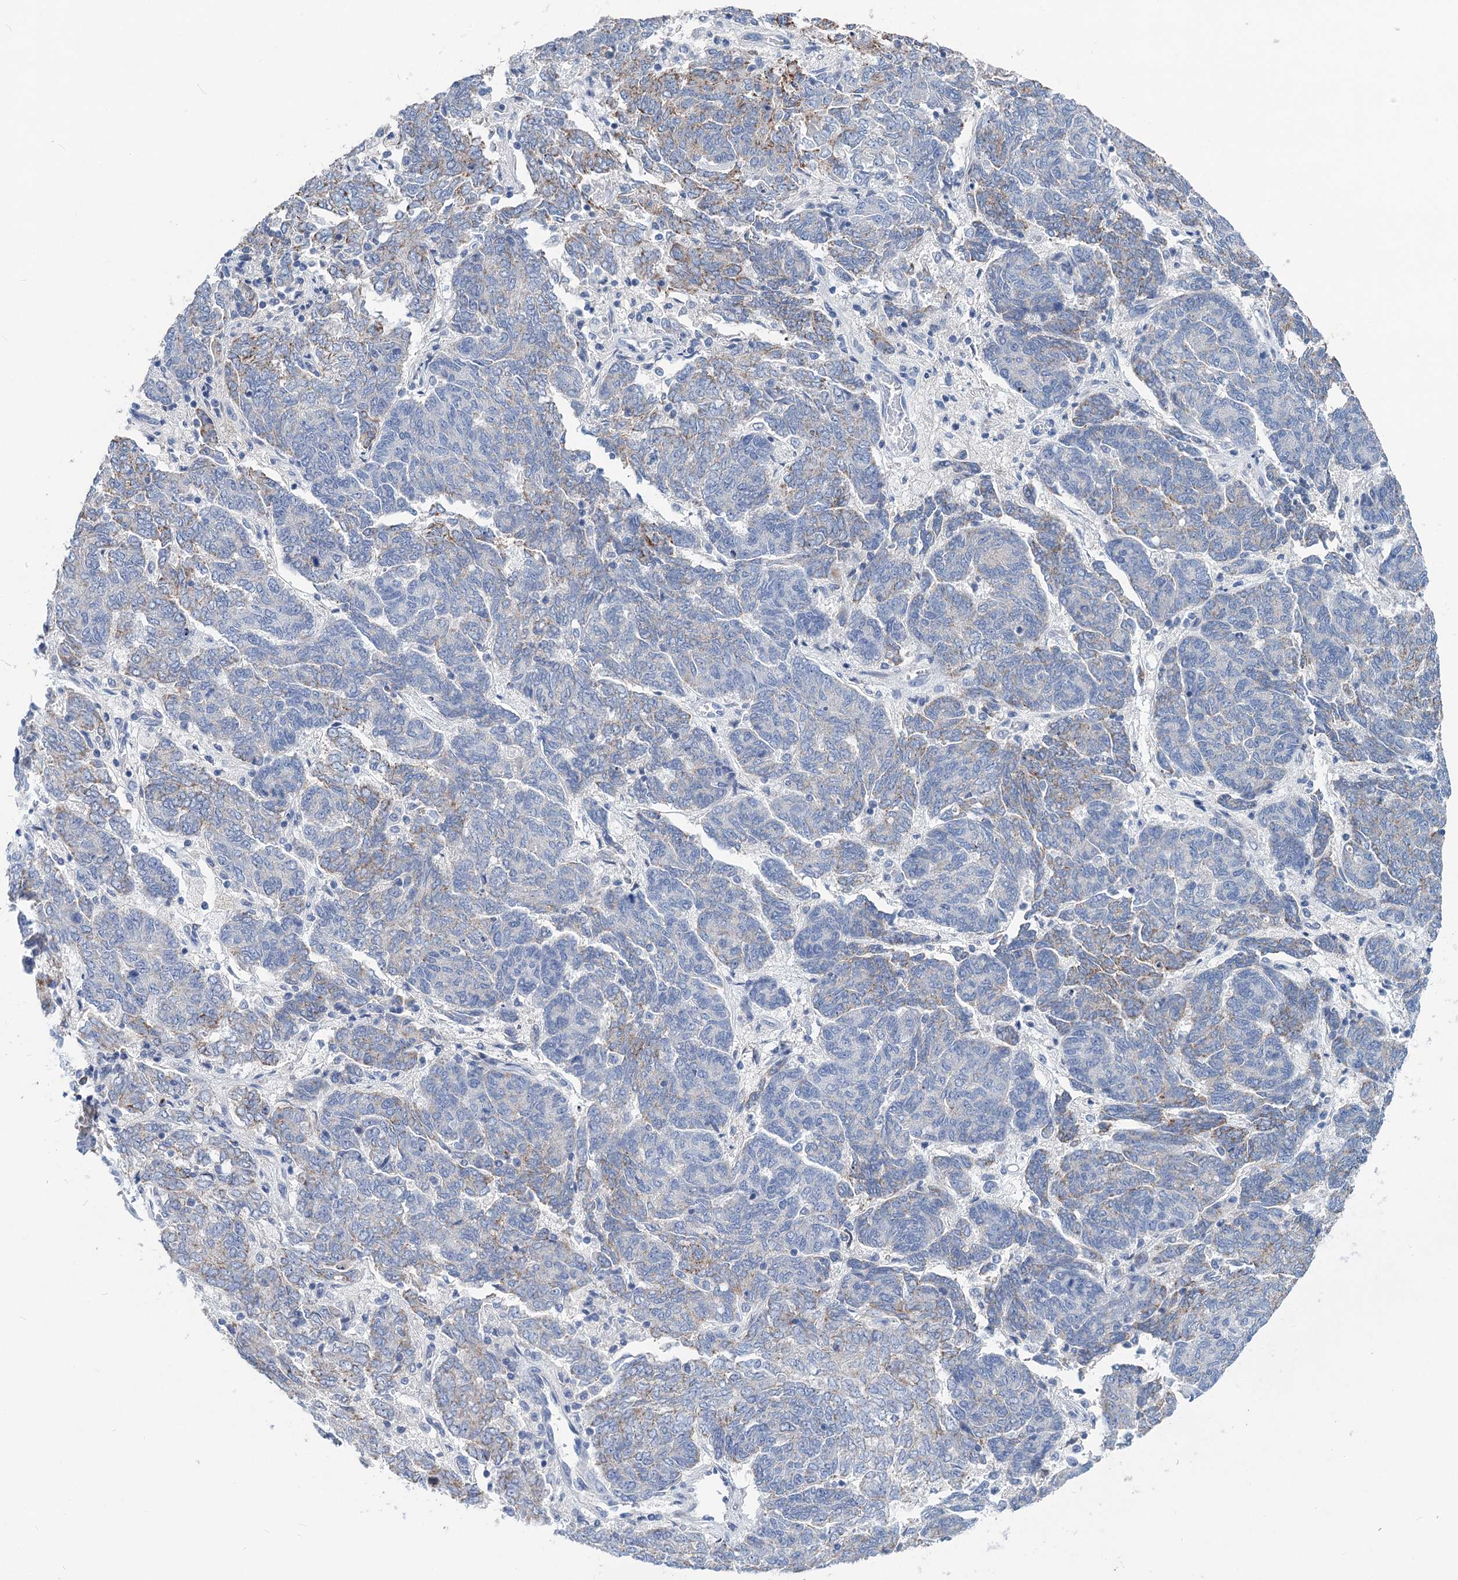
{"staining": {"intensity": "moderate", "quantity": "<25%", "location": "cytoplasmic/membranous"}, "tissue": "endometrial cancer", "cell_type": "Tumor cells", "image_type": "cancer", "snomed": [{"axis": "morphology", "description": "Adenocarcinoma, NOS"}, {"axis": "topography", "description": "Endometrium"}], "caption": "The micrograph exhibits immunohistochemical staining of endometrial cancer (adenocarcinoma). There is moderate cytoplasmic/membranous positivity is present in approximately <25% of tumor cells.", "gene": "CHDH", "patient": {"sex": "female", "age": 80}}